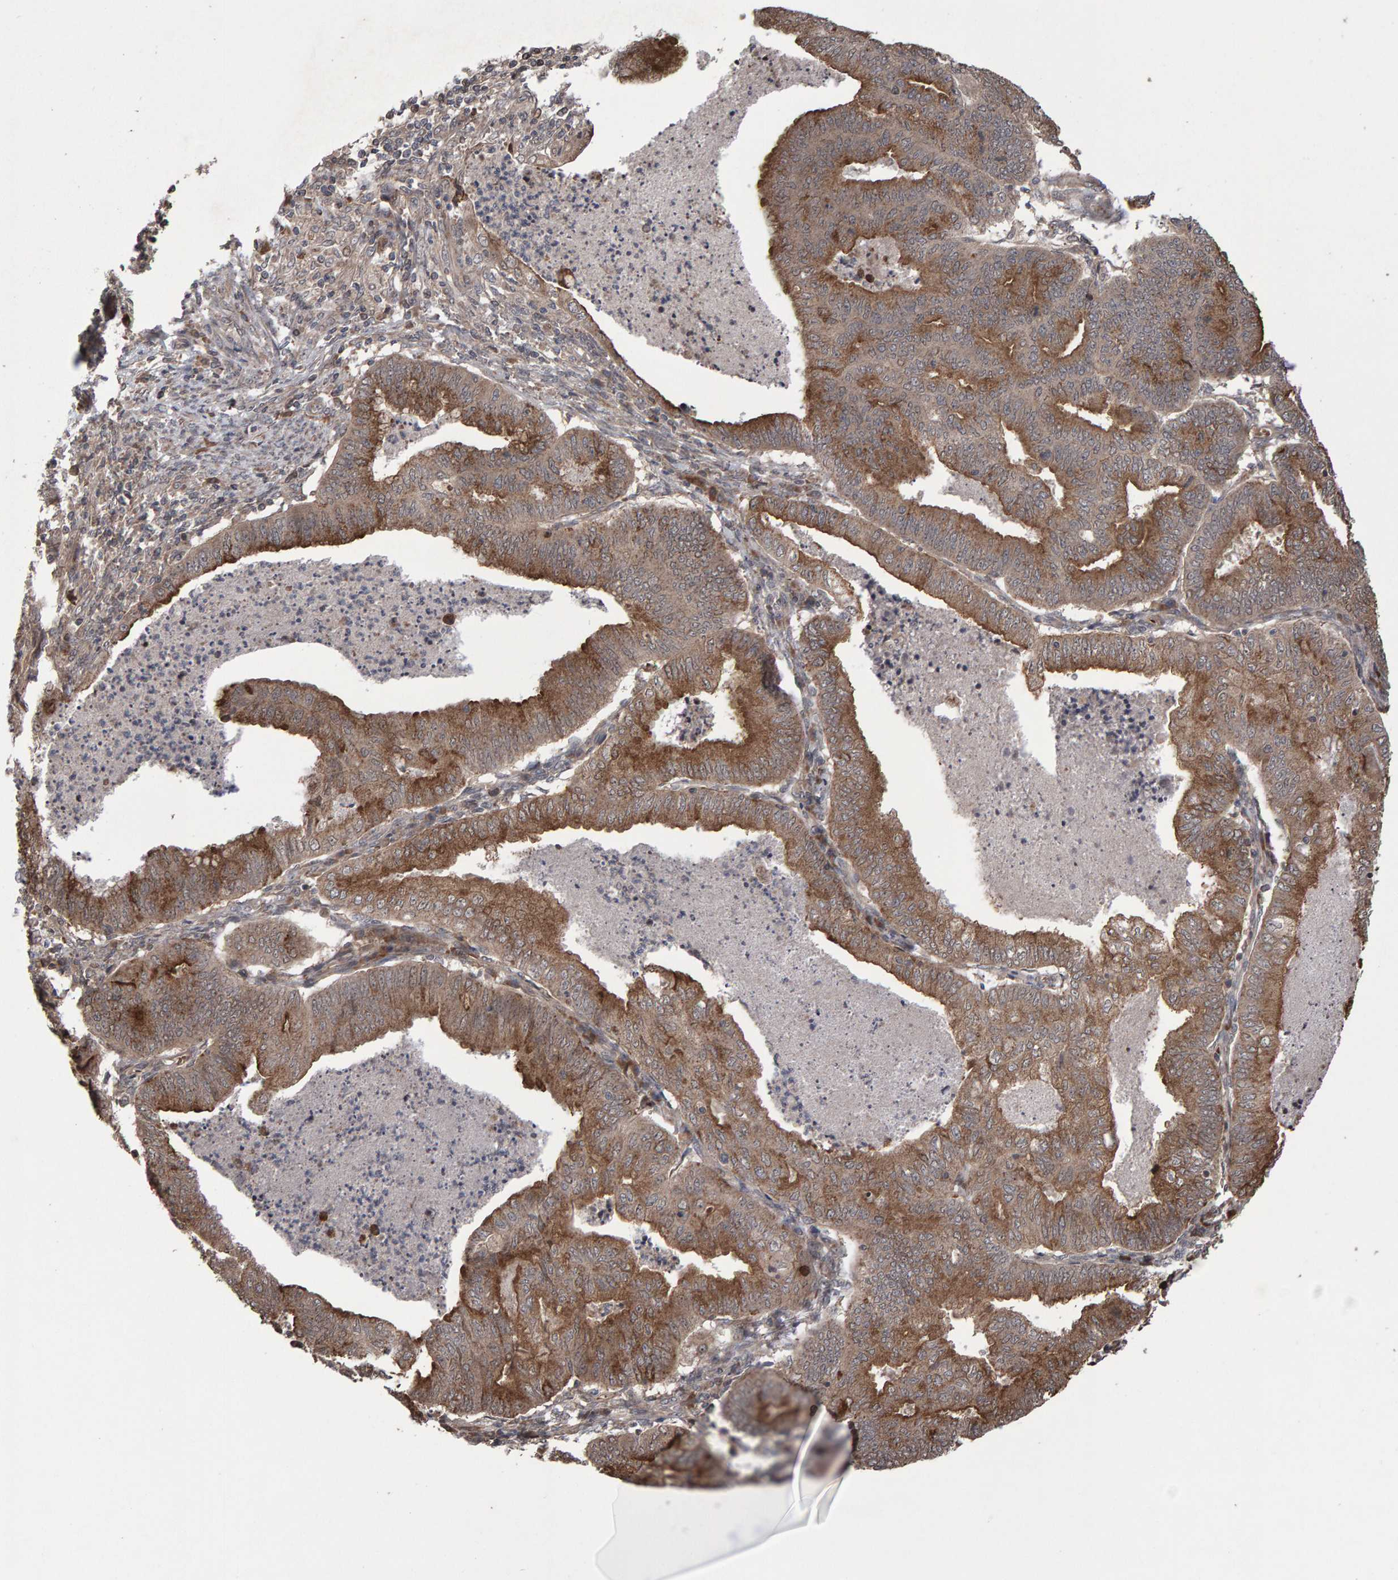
{"staining": {"intensity": "moderate", "quantity": ">75%", "location": "cytoplasmic/membranous"}, "tissue": "endometrial cancer", "cell_type": "Tumor cells", "image_type": "cancer", "snomed": [{"axis": "morphology", "description": "Polyp, NOS"}, {"axis": "morphology", "description": "Adenocarcinoma, NOS"}, {"axis": "morphology", "description": "Adenoma, NOS"}, {"axis": "topography", "description": "Endometrium"}], "caption": "This histopathology image shows immunohistochemistry staining of endometrial cancer (adenocarcinoma), with medium moderate cytoplasmic/membranous positivity in approximately >75% of tumor cells.", "gene": "PECR", "patient": {"sex": "female", "age": 79}}